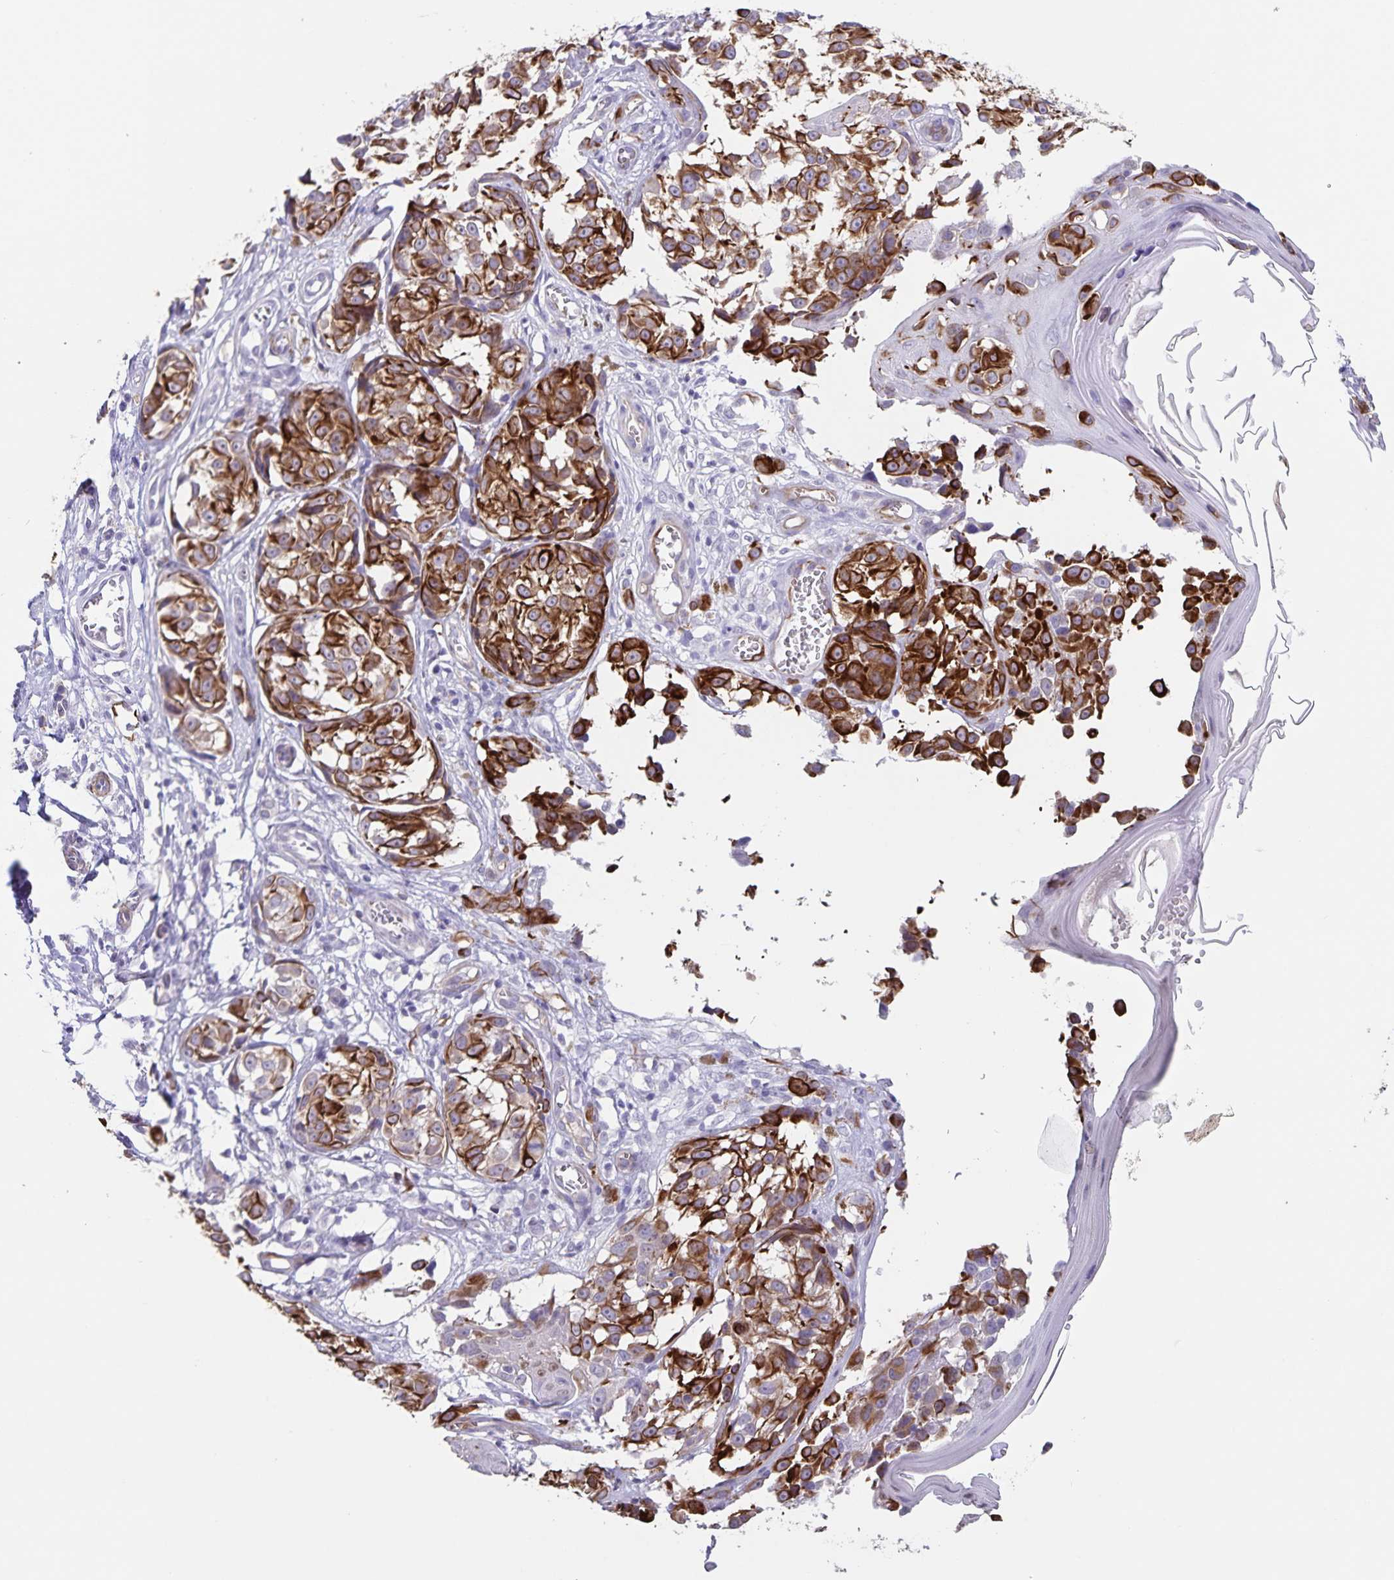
{"staining": {"intensity": "moderate", "quantity": ">75%", "location": "cytoplasmic/membranous"}, "tissue": "melanoma", "cell_type": "Tumor cells", "image_type": "cancer", "snomed": [{"axis": "morphology", "description": "Malignant melanoma, NOS"}, {"axis": "topography", "description": "Skin"}], "caption": "Approximately >75% of tumor cells in human malignant melanoma demonstrate moderate cytoplasmic/membranous protein staining as visualized by brown immunohistochemical staining.", "gene": "SYNM", "patient": {"sex": "male", "age": 73}}